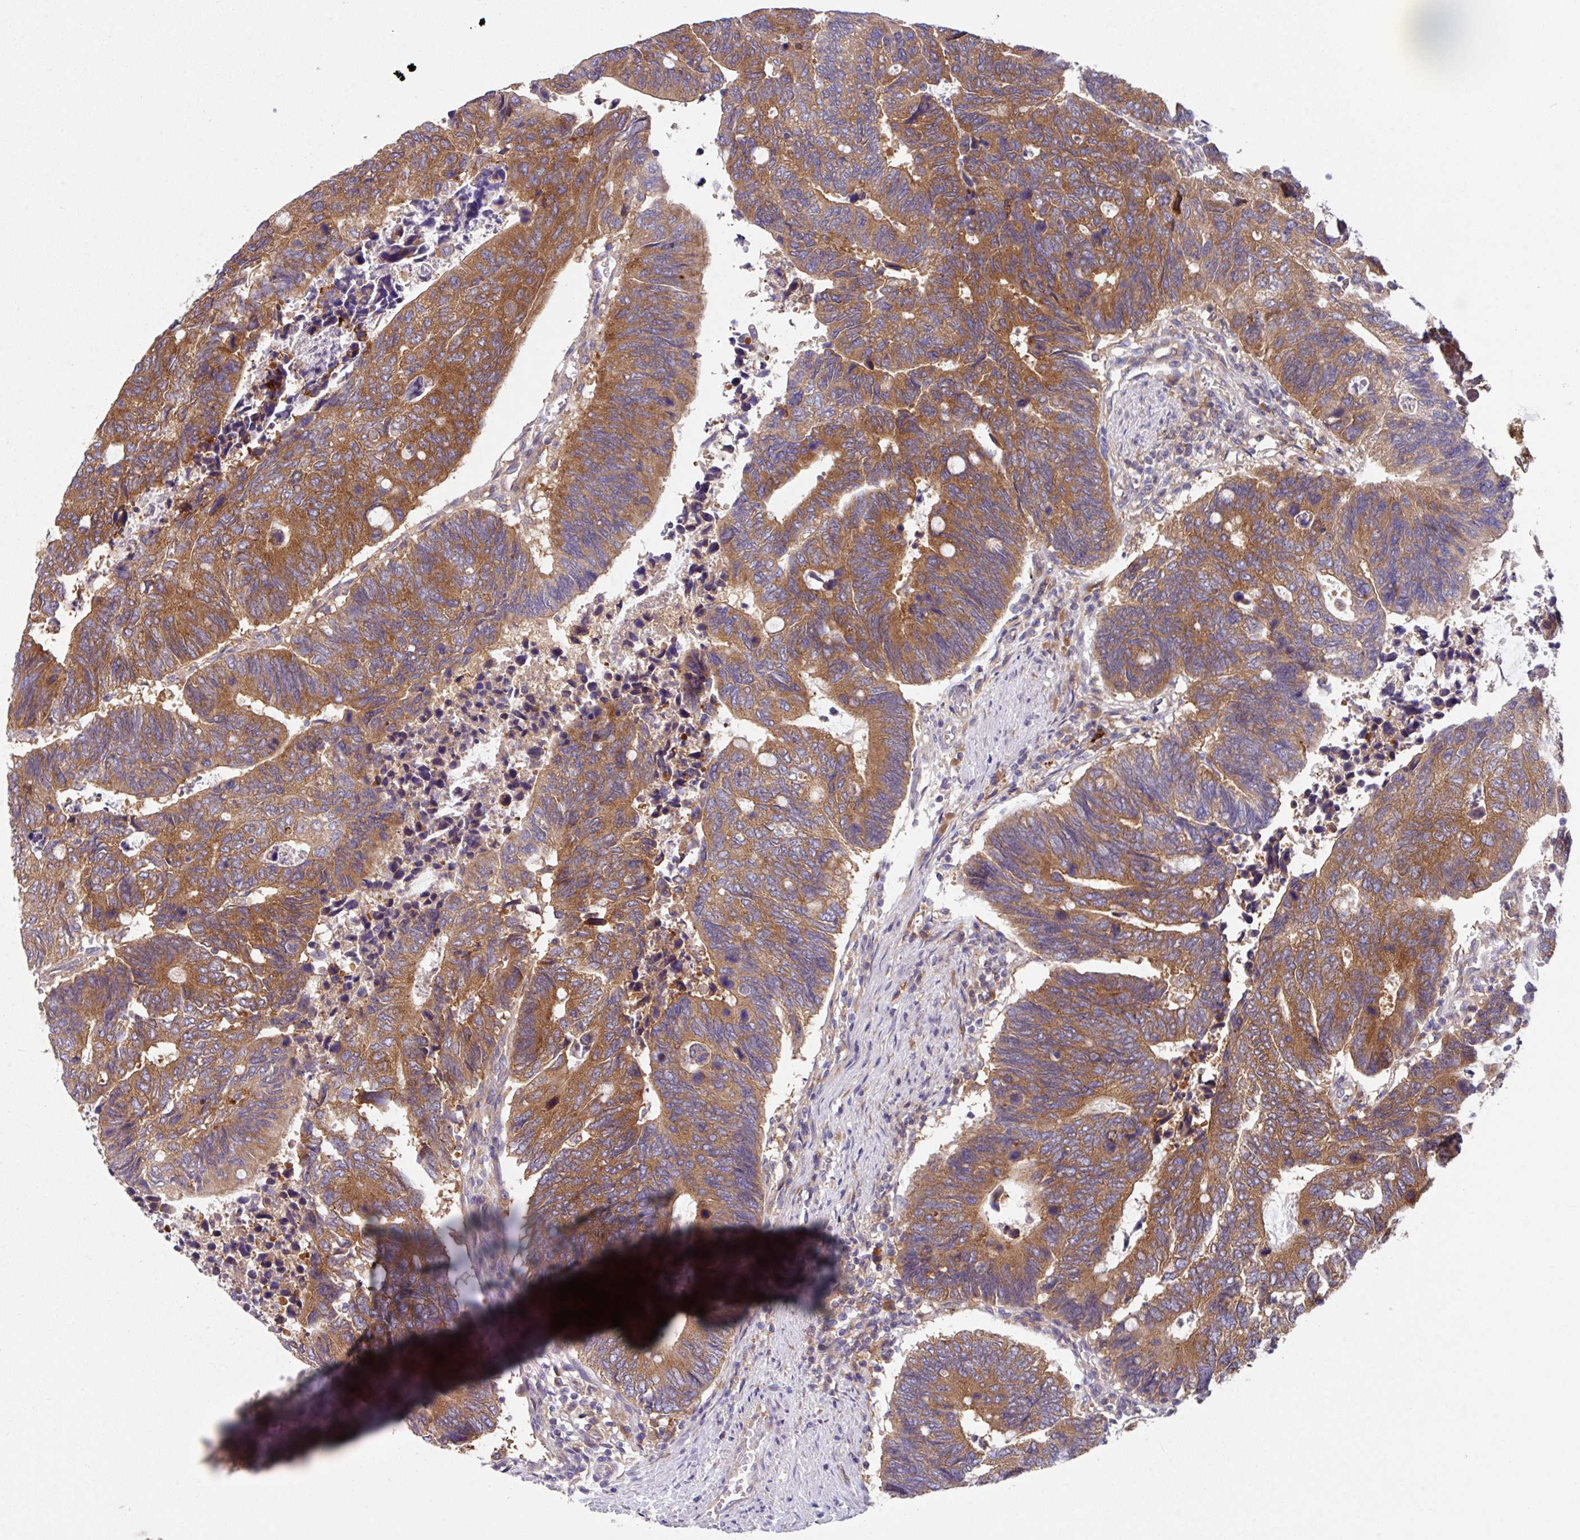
{"staining": {"intensity": "strong", "quantity": ">75%", "location": "cytoplasmic/membranous"}, "tissue": "colorectal cancer", "cell_type": "Tumor cells", "image_type": "cancer", "snomed": [{"axis": "morphology", "description": "Adenocarcinoma, NOS"}, {"axis": "topography", "description": "Colon"}], "caption": "Human colorectal cancer (adenocarcinoma) stained for a protein (brown) demonstrates strong cytoplasmic/membranous positive expression in about >75% of tumor cells.", "gene": "EIF4B", "patient": {"sex": "male", "age": 87}}